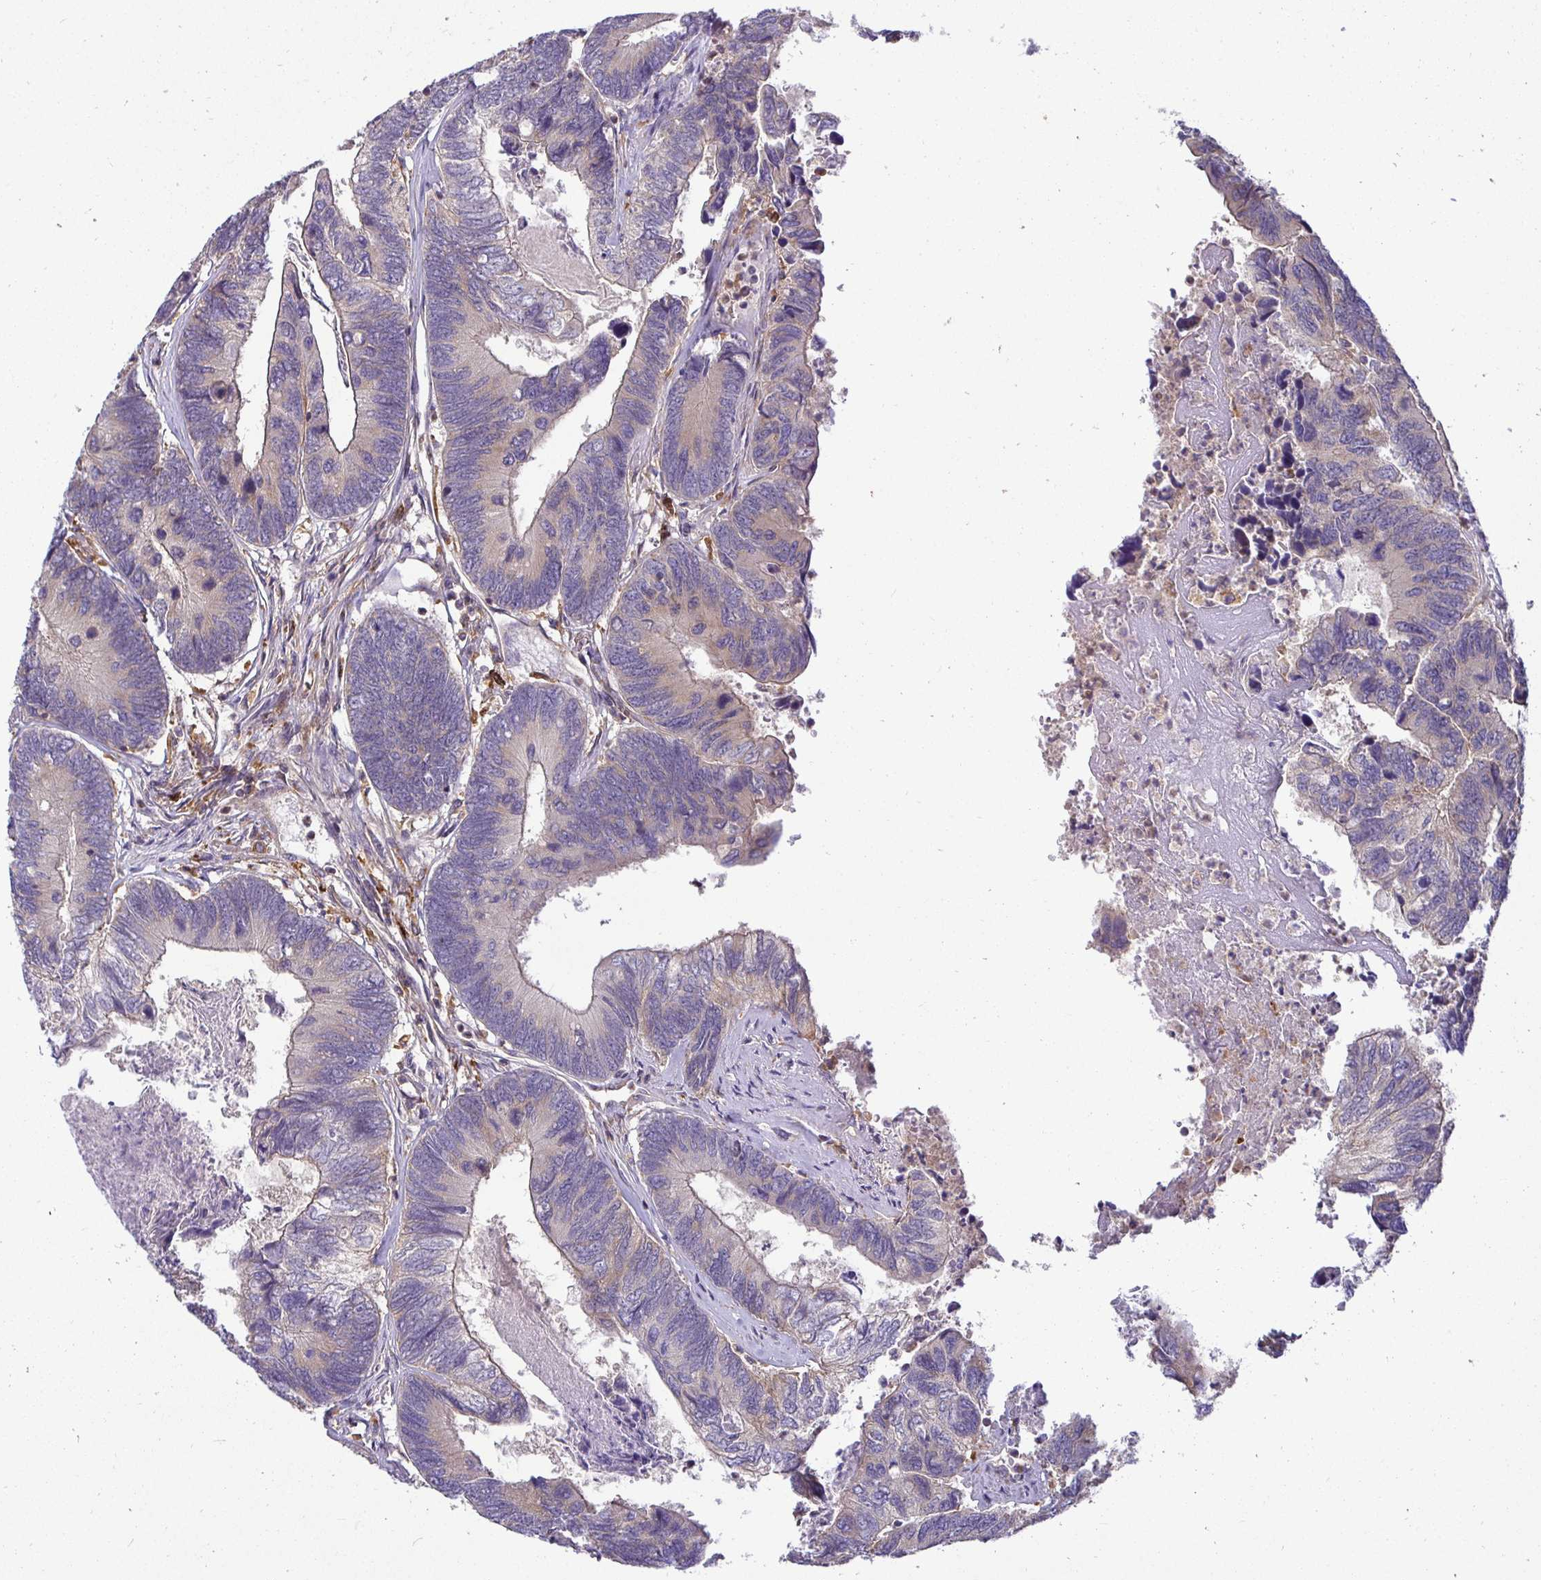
{"staining": {"intensity": "negative", "quantity": "none", "location": "none"}, "tissue": "colorectal cancer", "cell_type": "Tumor cells", "image_type": "cancer", "snomed": [{"axis": "morphology", "description": "Adenocarcinoma, NOS"}, {"axis": "topography", "description": "Colon"}], "caption": "Tumor cells are negative for brown protein staining in colorectal adenocarcinoma.", "gene": "ATP6V1F", "patient": {"sex": "female", "age": 67}}